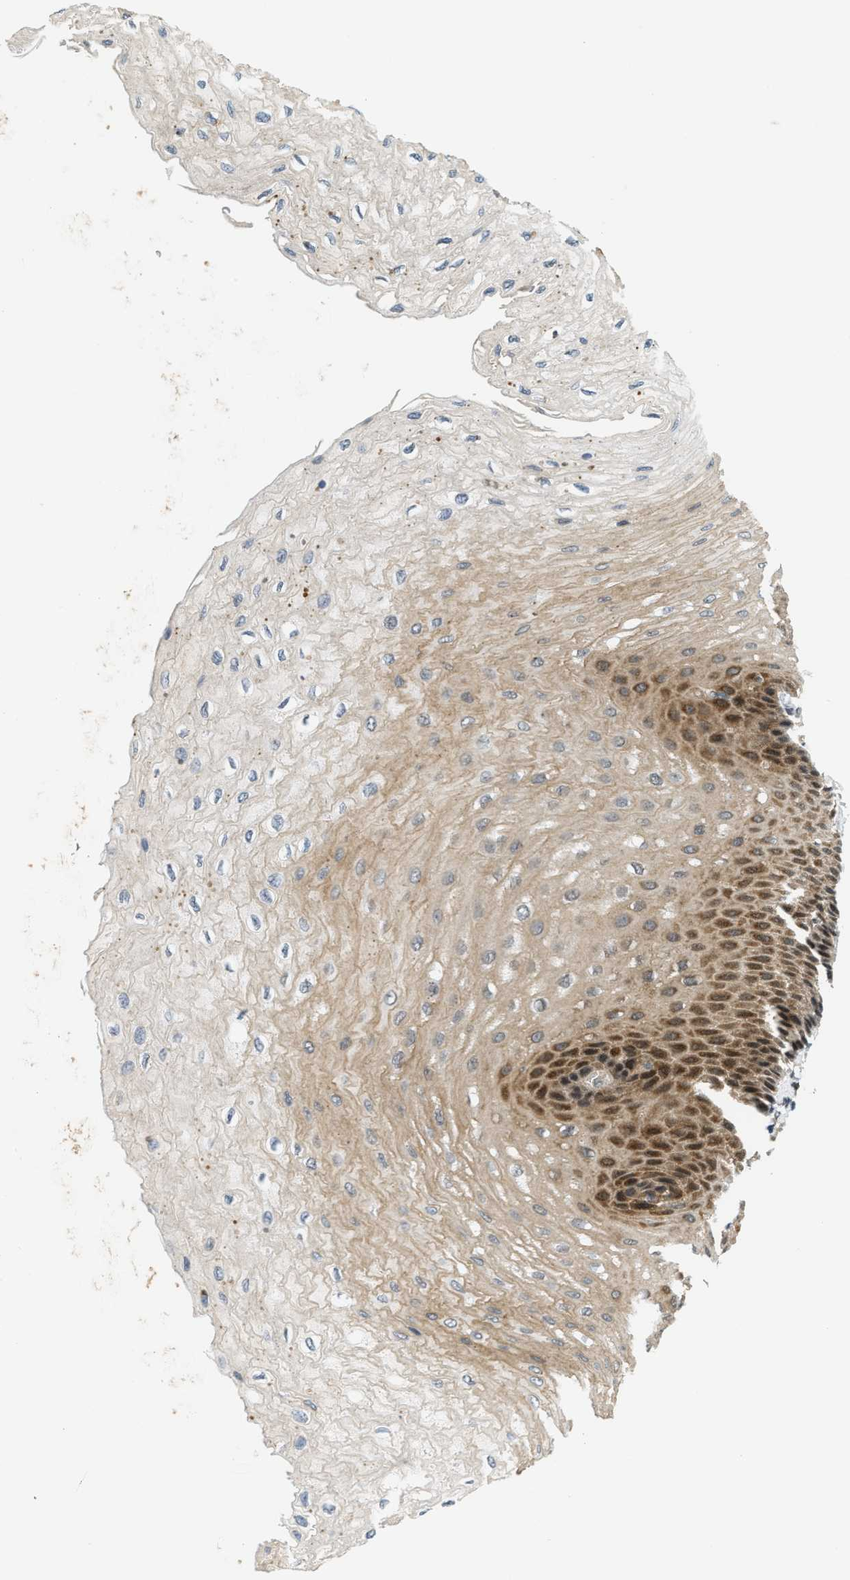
{"staining": {"intensity": "moderate", "quantity": ">75%", "location": "cytoplasmic/membranous,nuclear"}, "tissue": "esophagus", "cell_type": "Squamous epithelial cells", "image_type": "normal", "snomed": [{"axis": "morphology", "description": "Normal tissue, NOS"}, {"axis": "topography", "description": "Esophagus"}], "caption": "Squamous epithelial cells show medium levels of moderate cytoplasmic/membranous,nuclear expression in approximately >75% of cells in benign esophagus.", "gene": "KMT2A", "patient": {"sex": "female", "age": 72}}